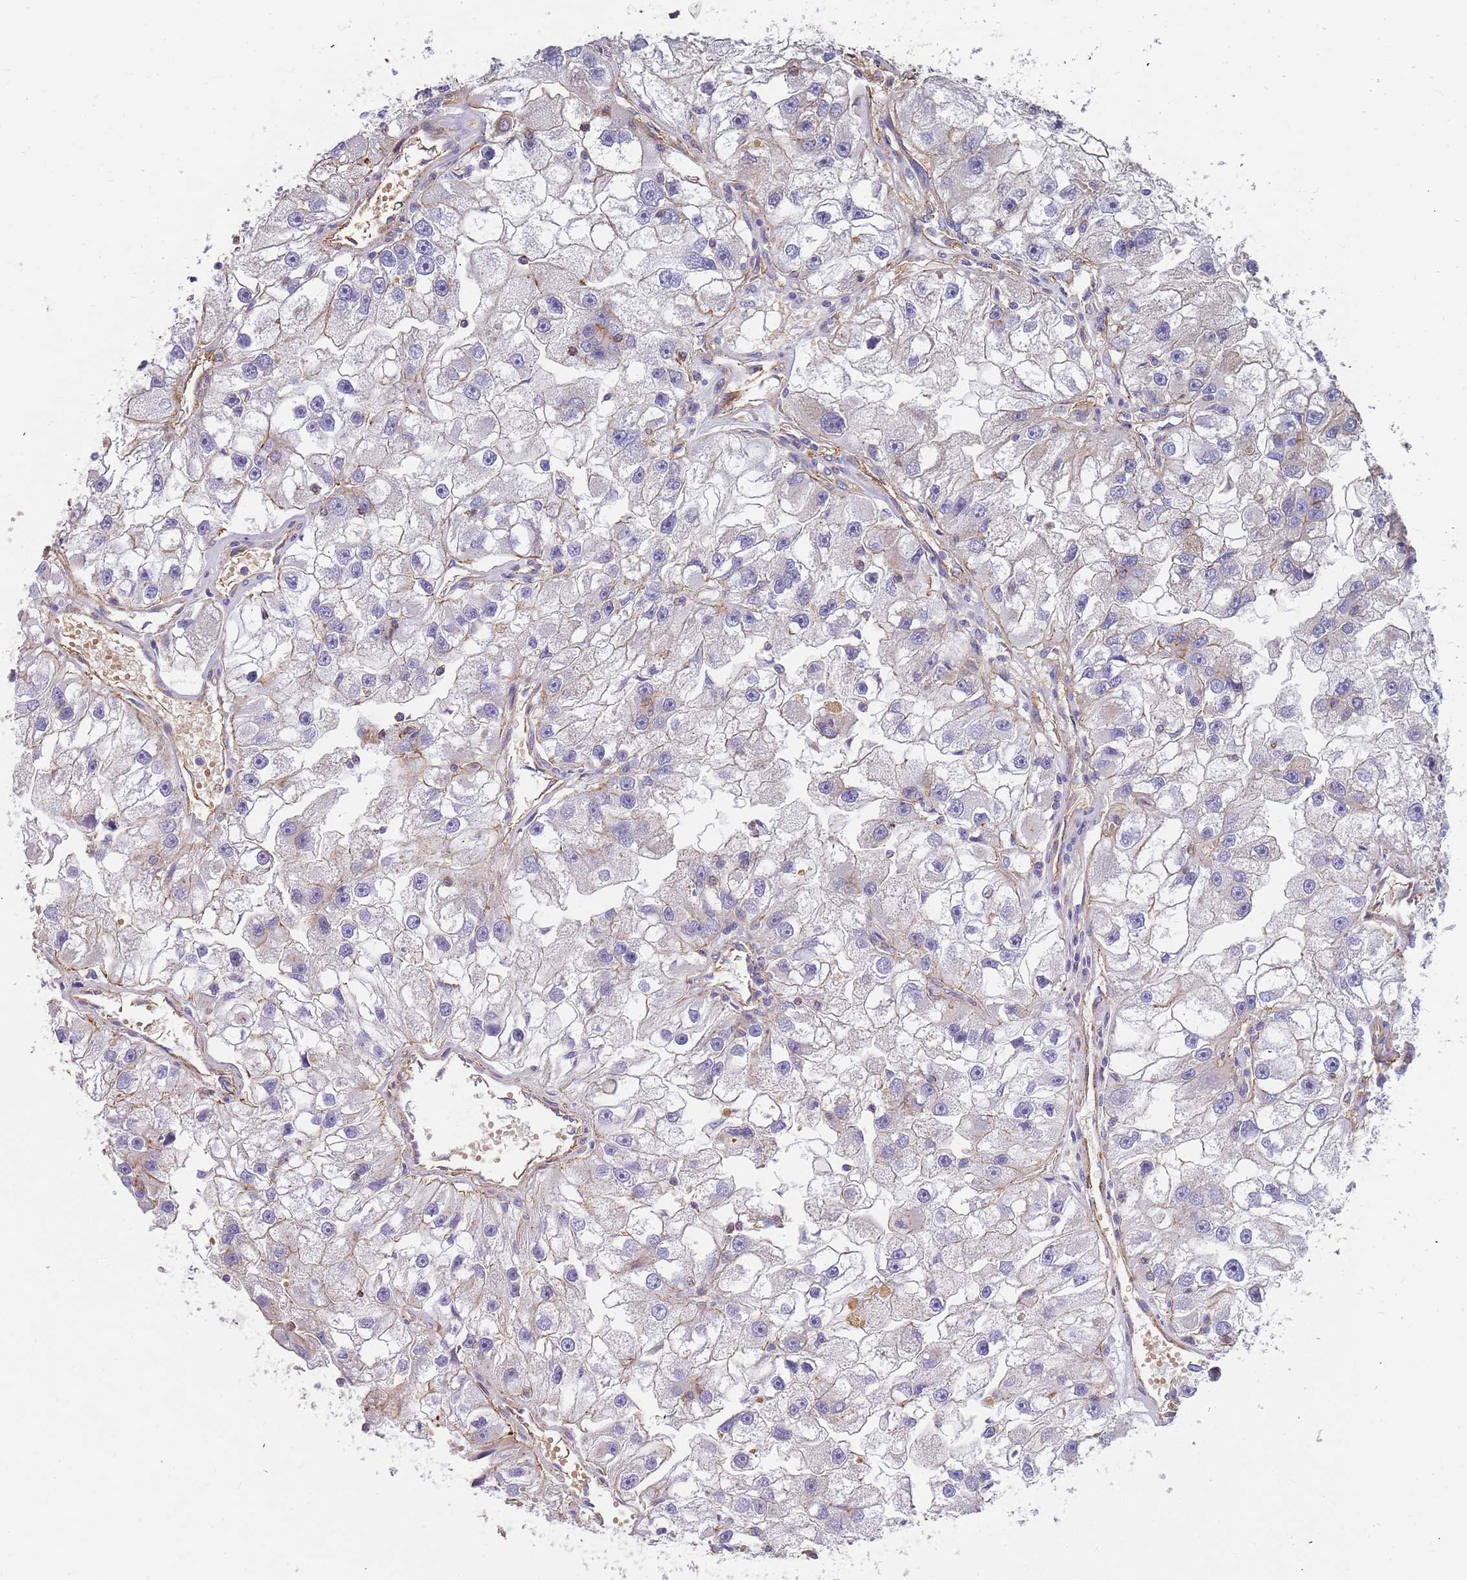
{"staining": {"intensity": "weak", "quantity": "<25%", "location": "cytoplasmic/membranous"}, "tissue": "renal cancer", "cell_type": "Tumor cells", "image_type": "cancer", "snomed": [{"axis": "morphology", "description": "Adenocarcinoma, NOS"}, {"axis": "topography", "description": "Kidney"}], "caption": "Immunohistochemical staining of adenocarcinoma (renal) shows no significant expression in tumor cells.", "gene": "GFRAL", "patient": {"sex": "male", "age": 63}}